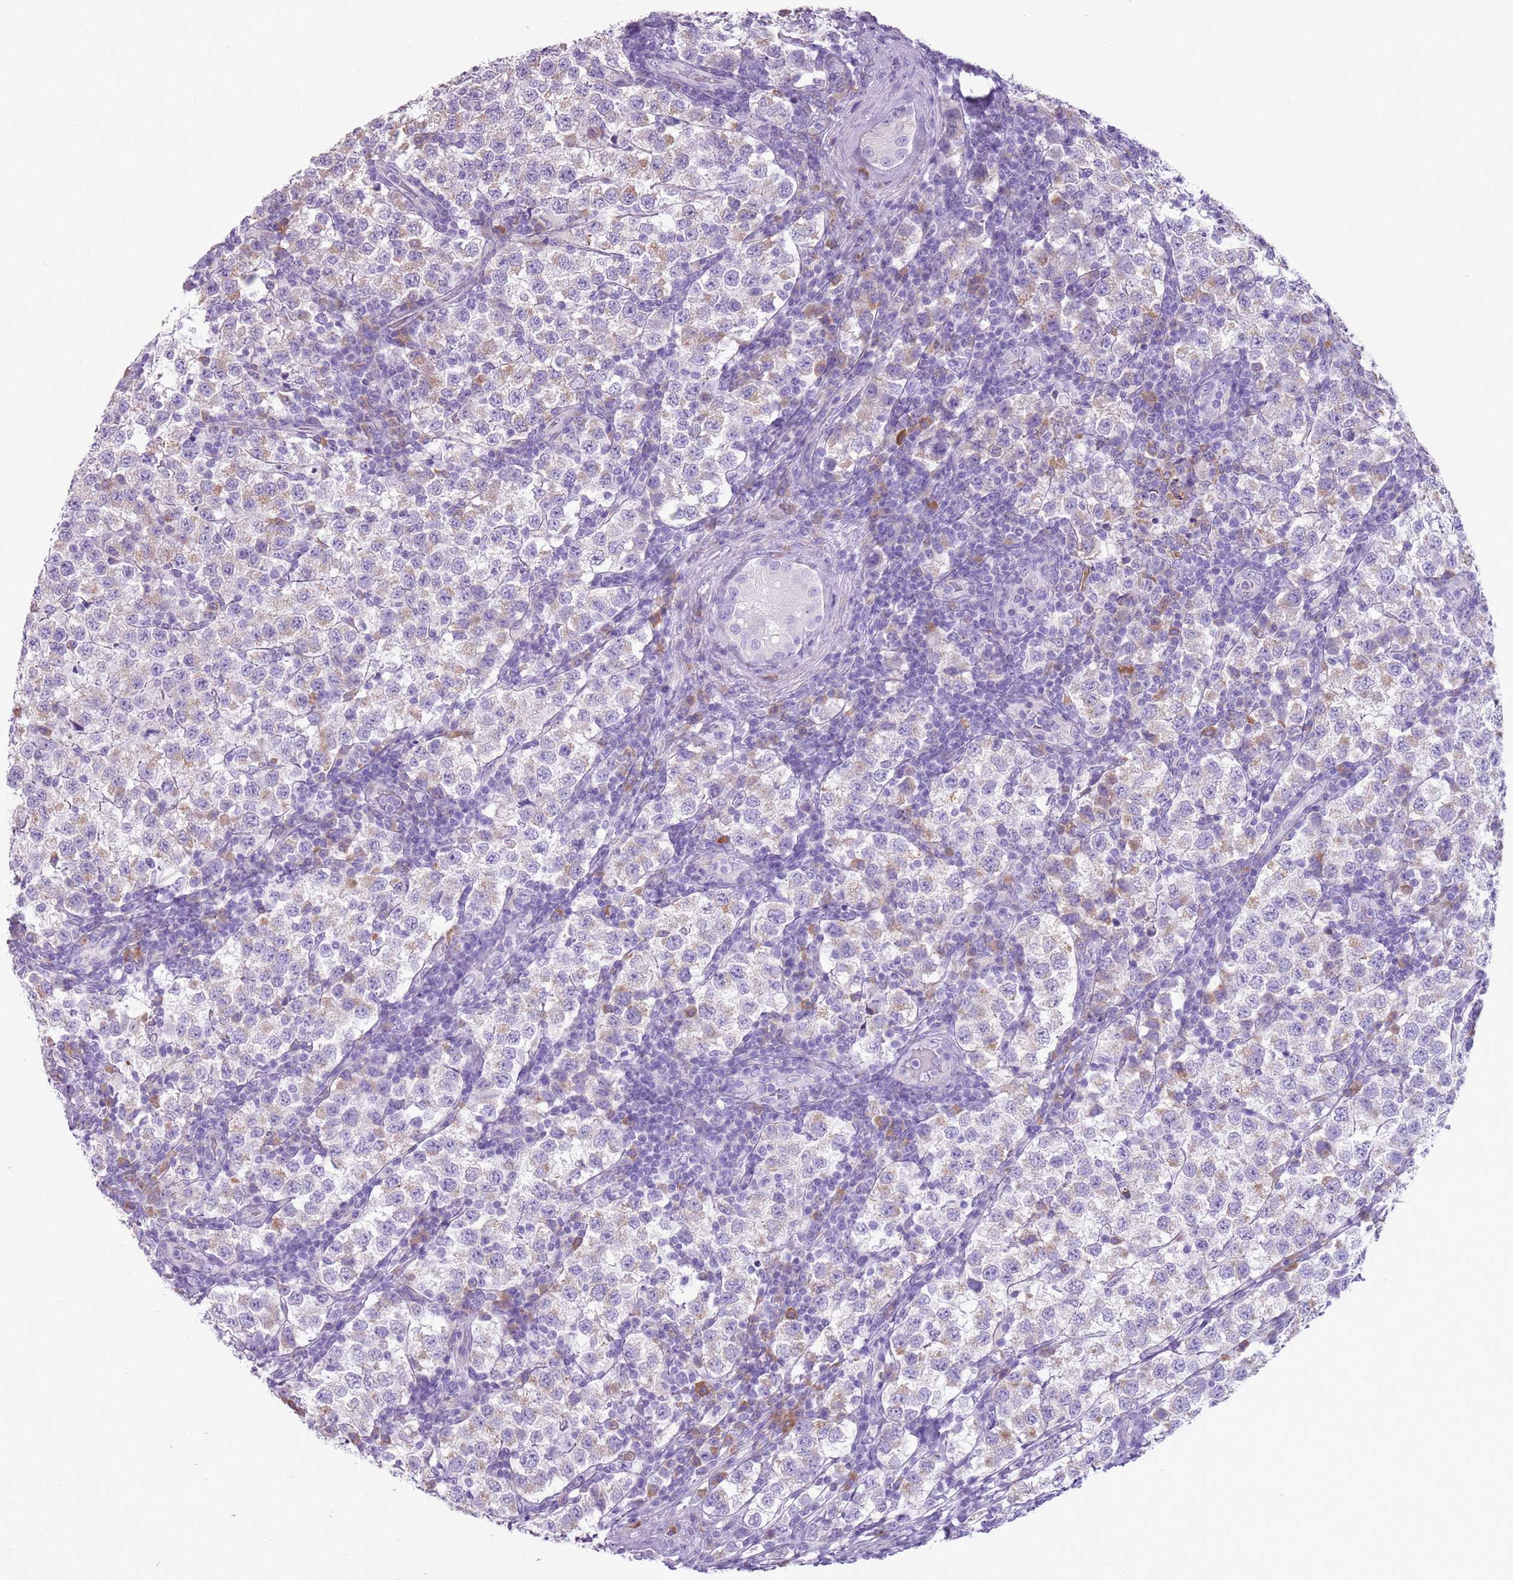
{"staining": {"intensity": "weak", "quantity": "<25%", "location": "cytoplasmic/membranous"}, "tissue": "testis cancer", "cell_type": "Tumor cells", "image_type": "cancer", "snomed": [{"axis": "morphology", "description": "Seminoma, NOS"}, {"axis": "topography", "description": "Testis"}], "caption": "The IHC micrograph has no significant expression in tumor cells of testis seminoma tissue.", "gene": "HYOU1", "patient": {"sex": "male", "age": 34}}